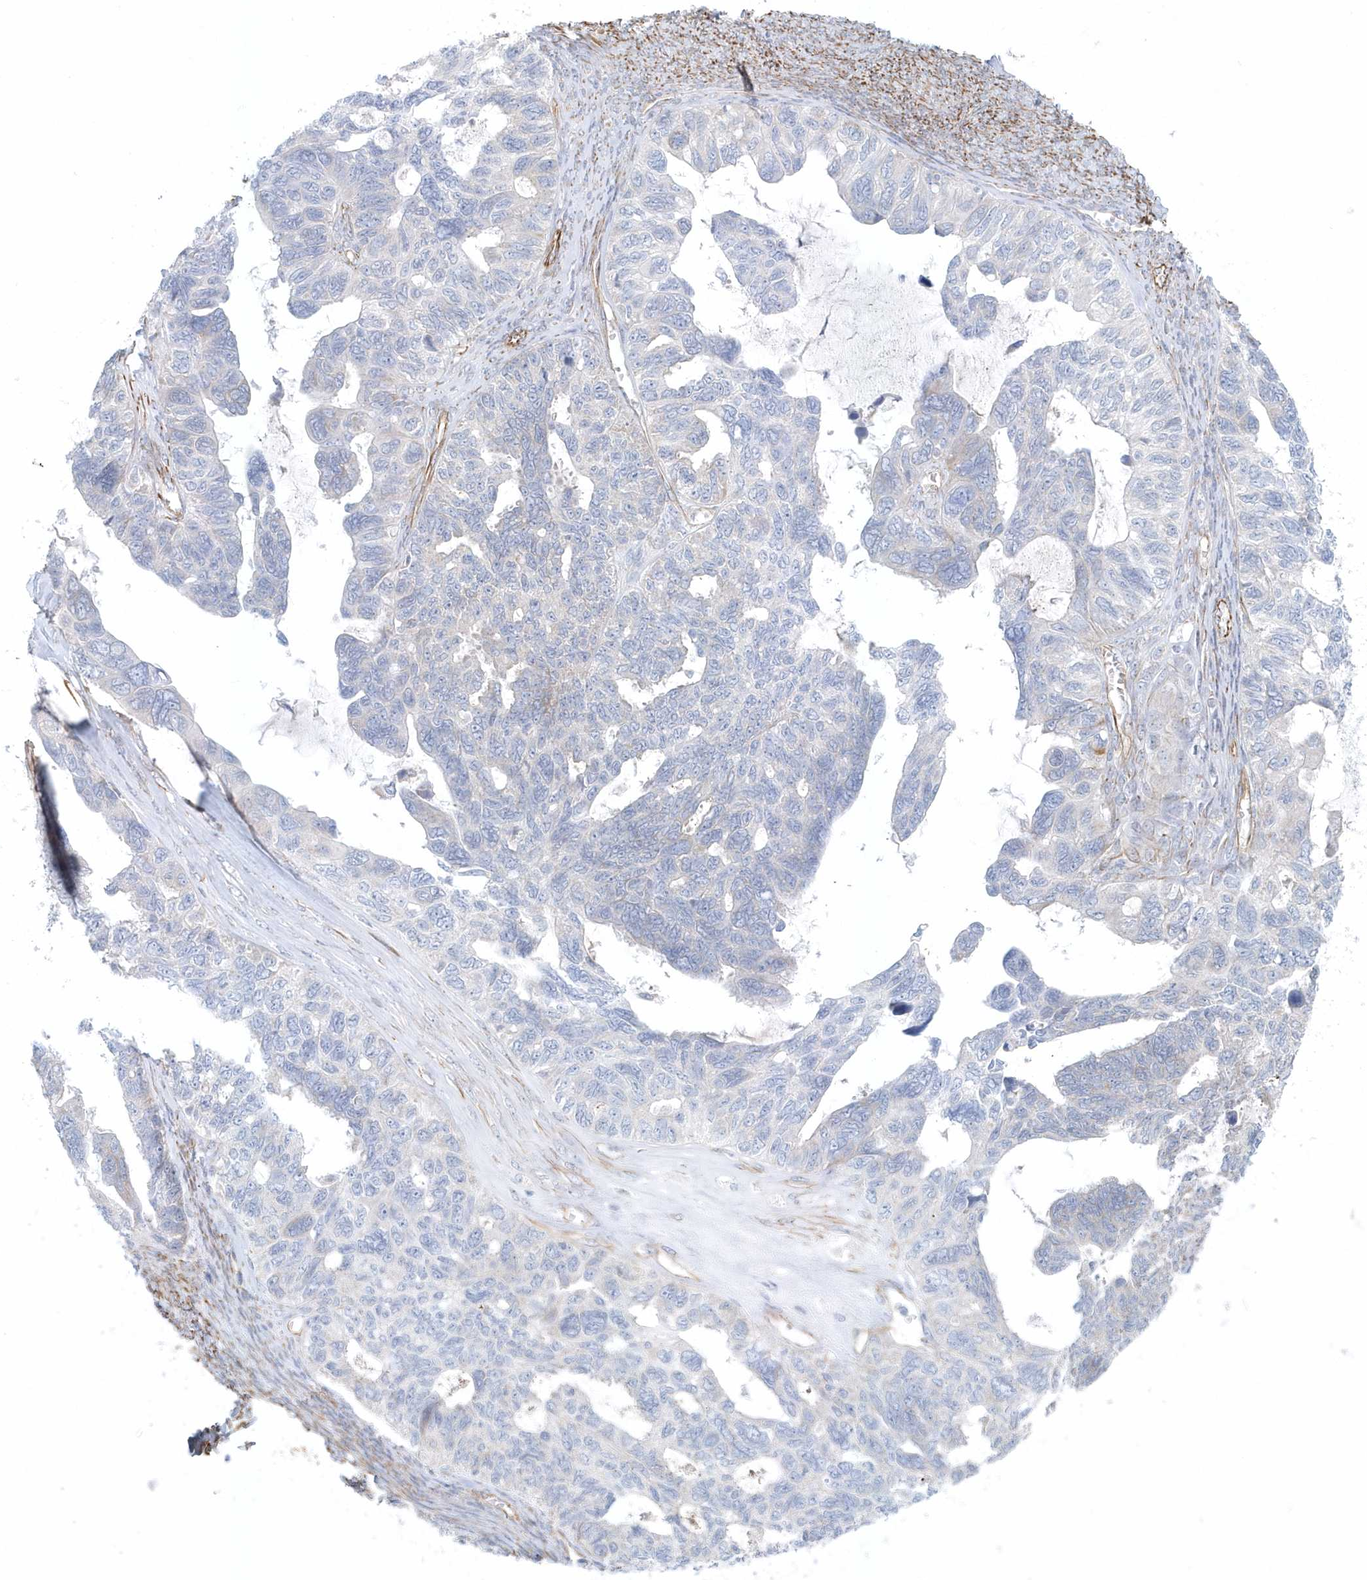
{"staining": {"intensity": "weak", "quantity": "<25%", "location": "cytoplasmic/membranous"}, "tissue": "ovarian cancer", "cell_type": "Tumor cells", "image_type": "cancer", "snomed": [{"axis": "morphology", "description": "Cystadenocarcinoma, serous, NOS"}, {"axis": "topography", "description": "Ovary"}], "caption": "A histopathology image of human ovarian cancer is negative for staining in tumor cells.", "gene": "GPR152", "patient": {"sex": "female", "age": 79}}